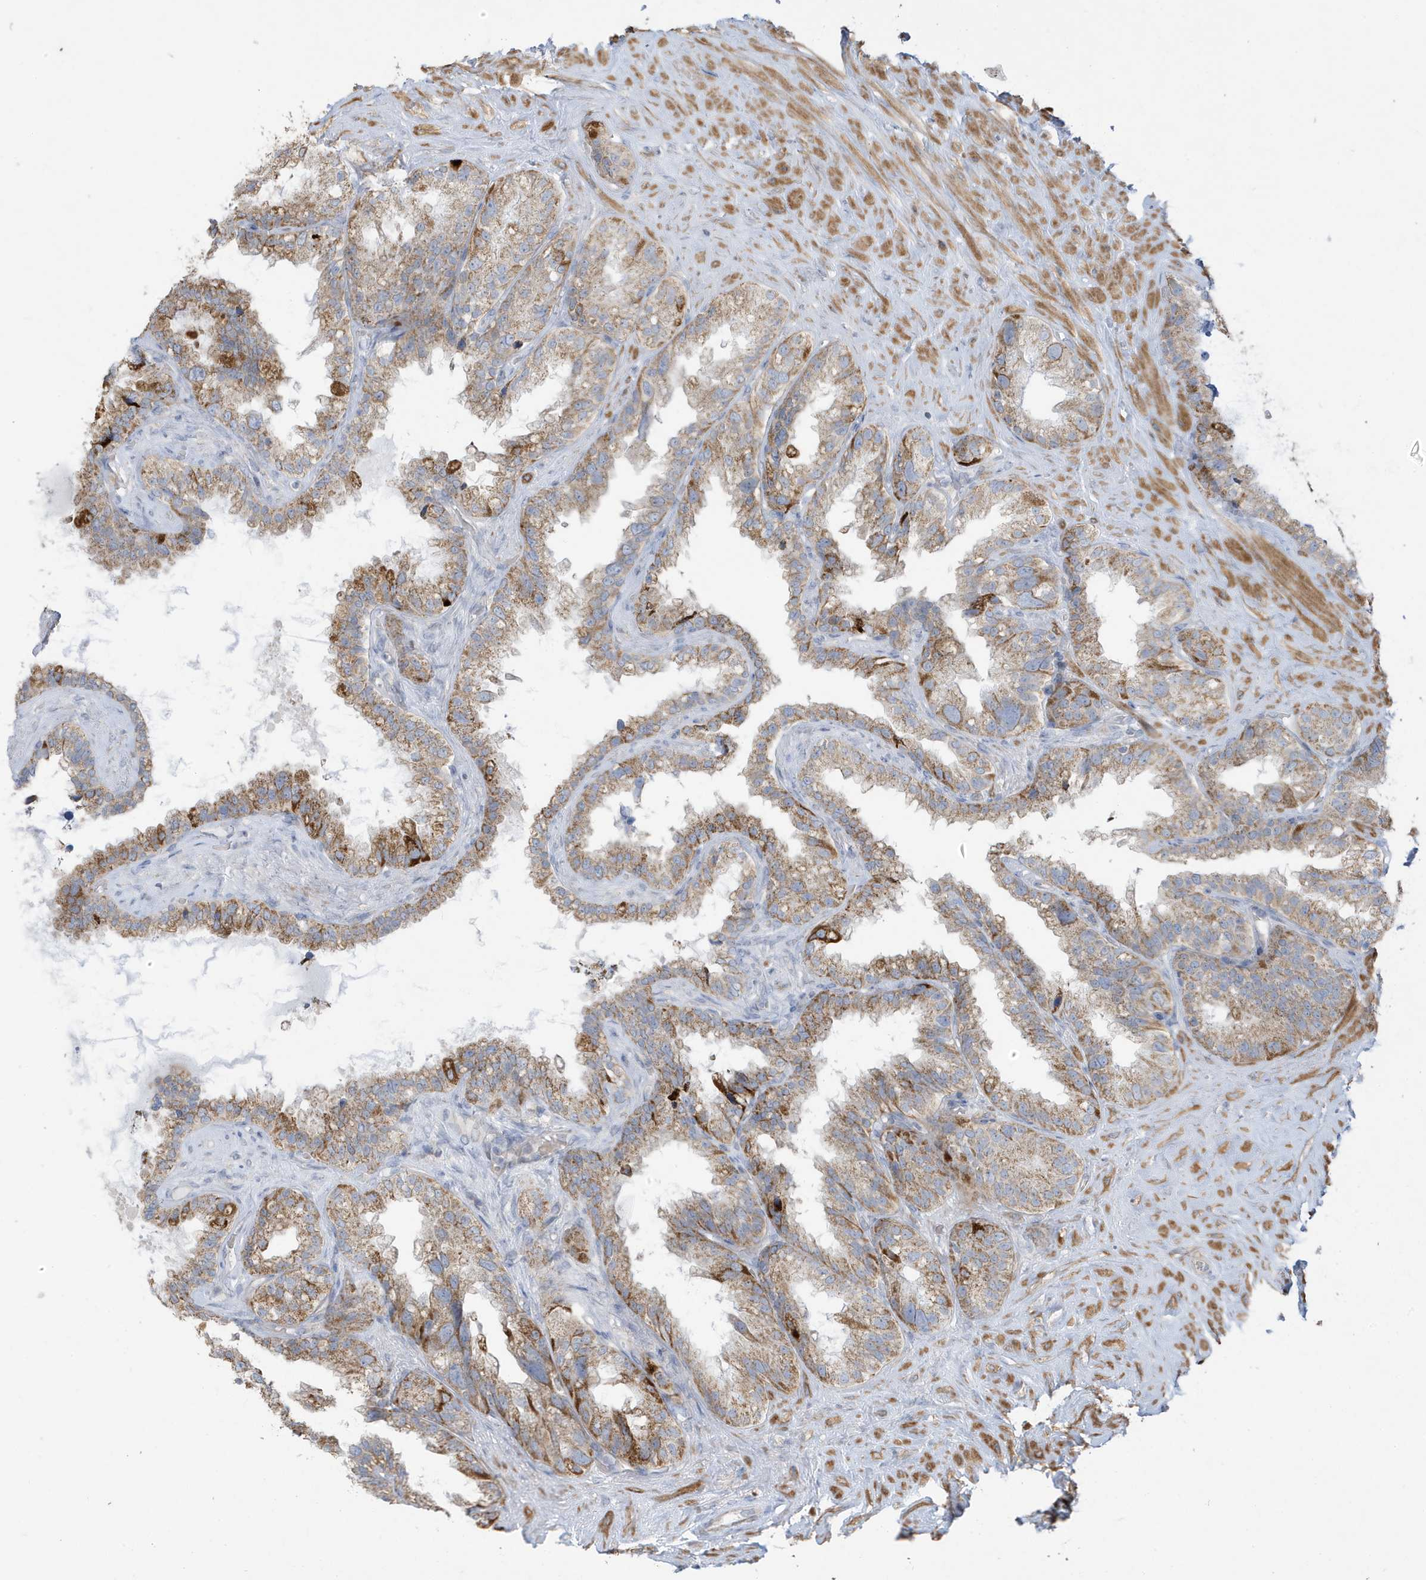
{"staining": {"intensity": "moderate", "quantity": ">75%", "location": "cytoplasmic/membranous"}, "tissue": "seminal vesicle", "cell_type": "Glandular cells", "image_type": "normal", "snomed": [{"axis": "morphology", "description": "Normal tissue, NOS"}, {"axis": "topography", "description": "Seminal veicle"}], "caption": "IHC of normal seminal vesicle shows medium levels of moderate cytoplasmic/membranous expression in approximately >75% of glandular cells.", "gene": "ATP13A5", "patient": {"sex": "male", "age": 80}}